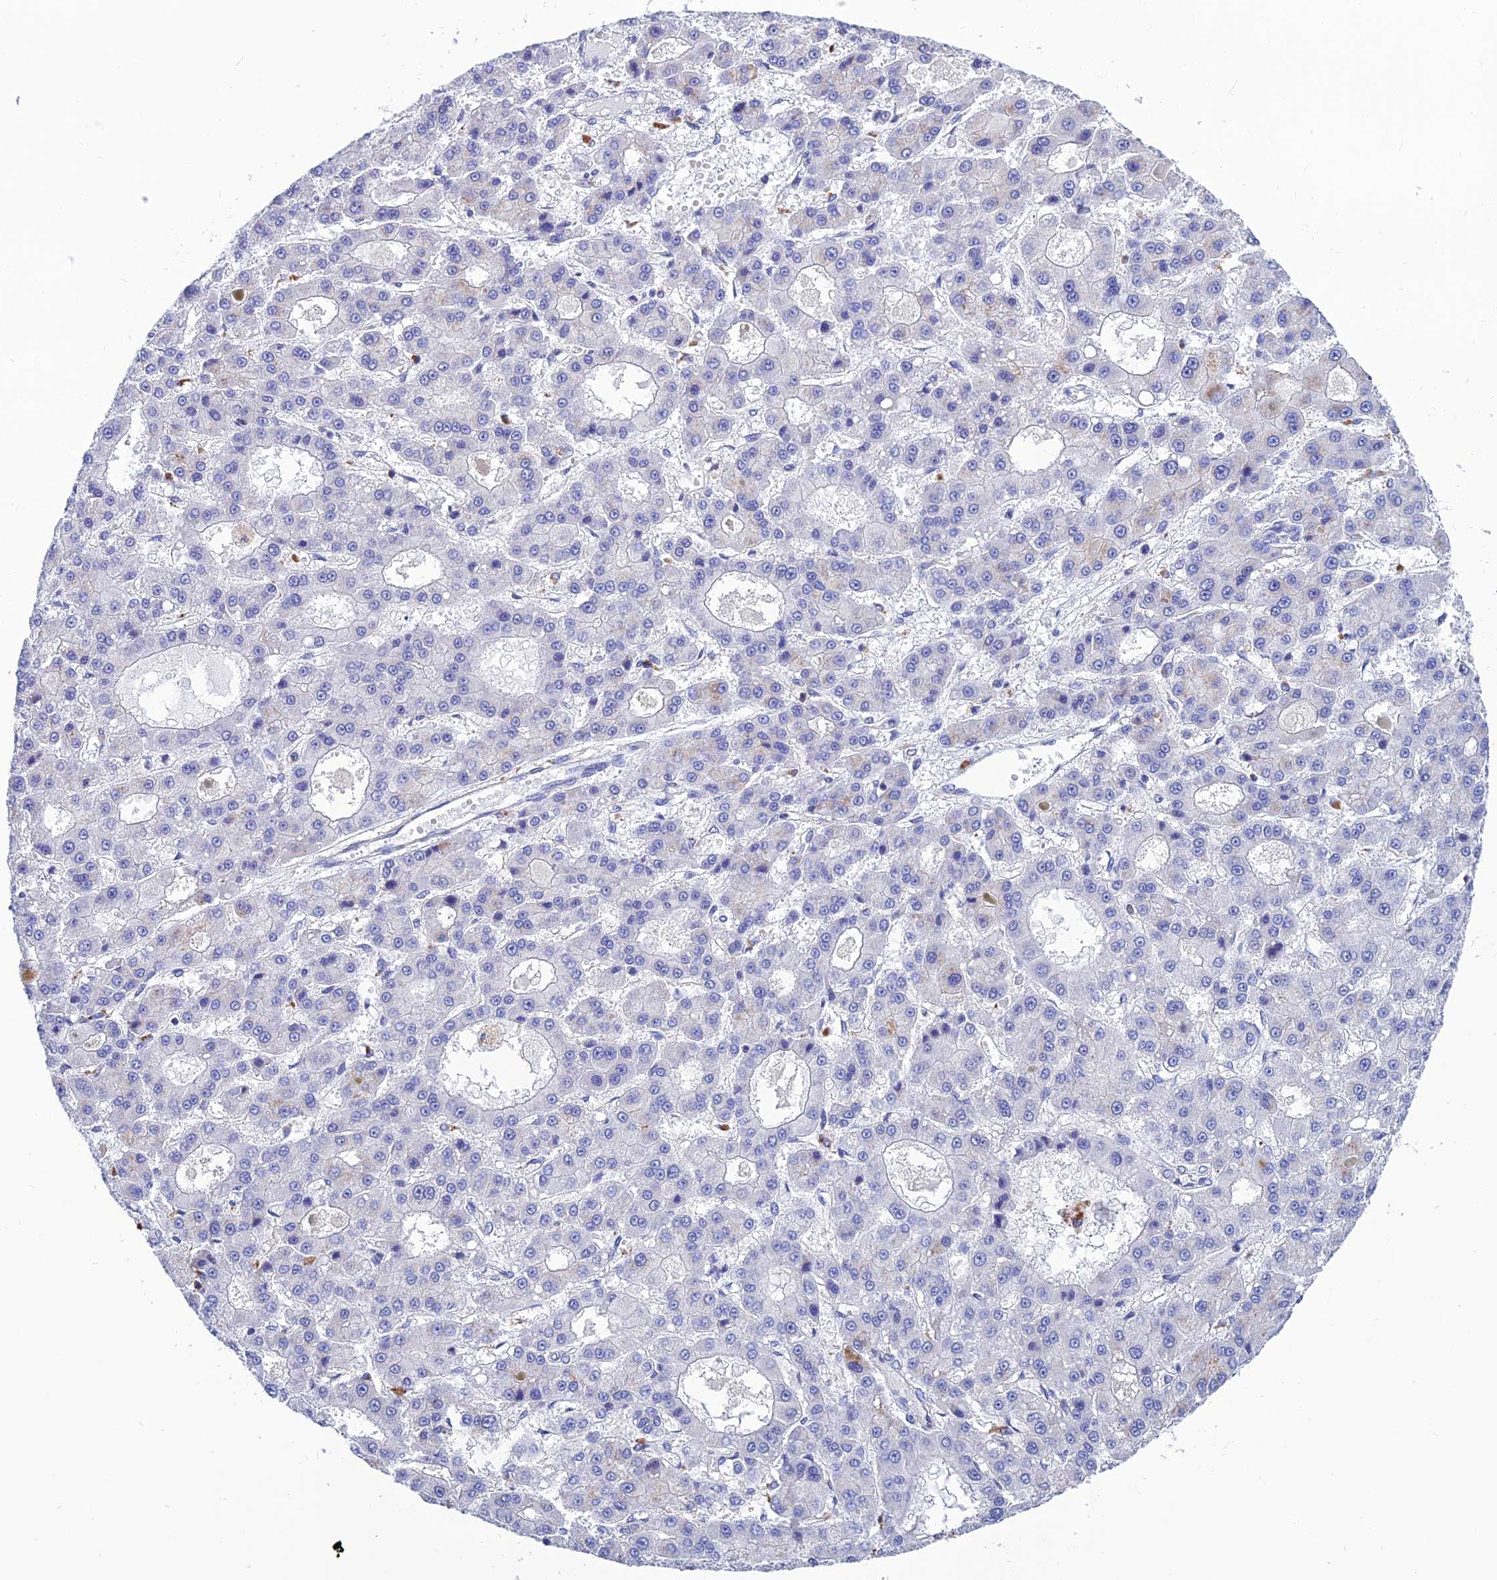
{"staining": {"intensity": "negative", "quantity": "none", "location": "none"}, "tissue": "liver cancer", "cell_type": "Tumor cells", "image_type": "cancer", "snomed": [{"axis": "morphology", "description": "Carcinoma, Hepatocellular, NOS"}, {"axis": "topography", "description": "Liver"}], "caption": "Image shows no significant protein expression in tumor cells of liver cancer. (DAB (3,3'-diaminobenzidine) immunohistochemistry visualized using brightfield microscopy, high magnification).", "gene": "PPP1R18", "patient": {"sex": "male", "age": 70}}